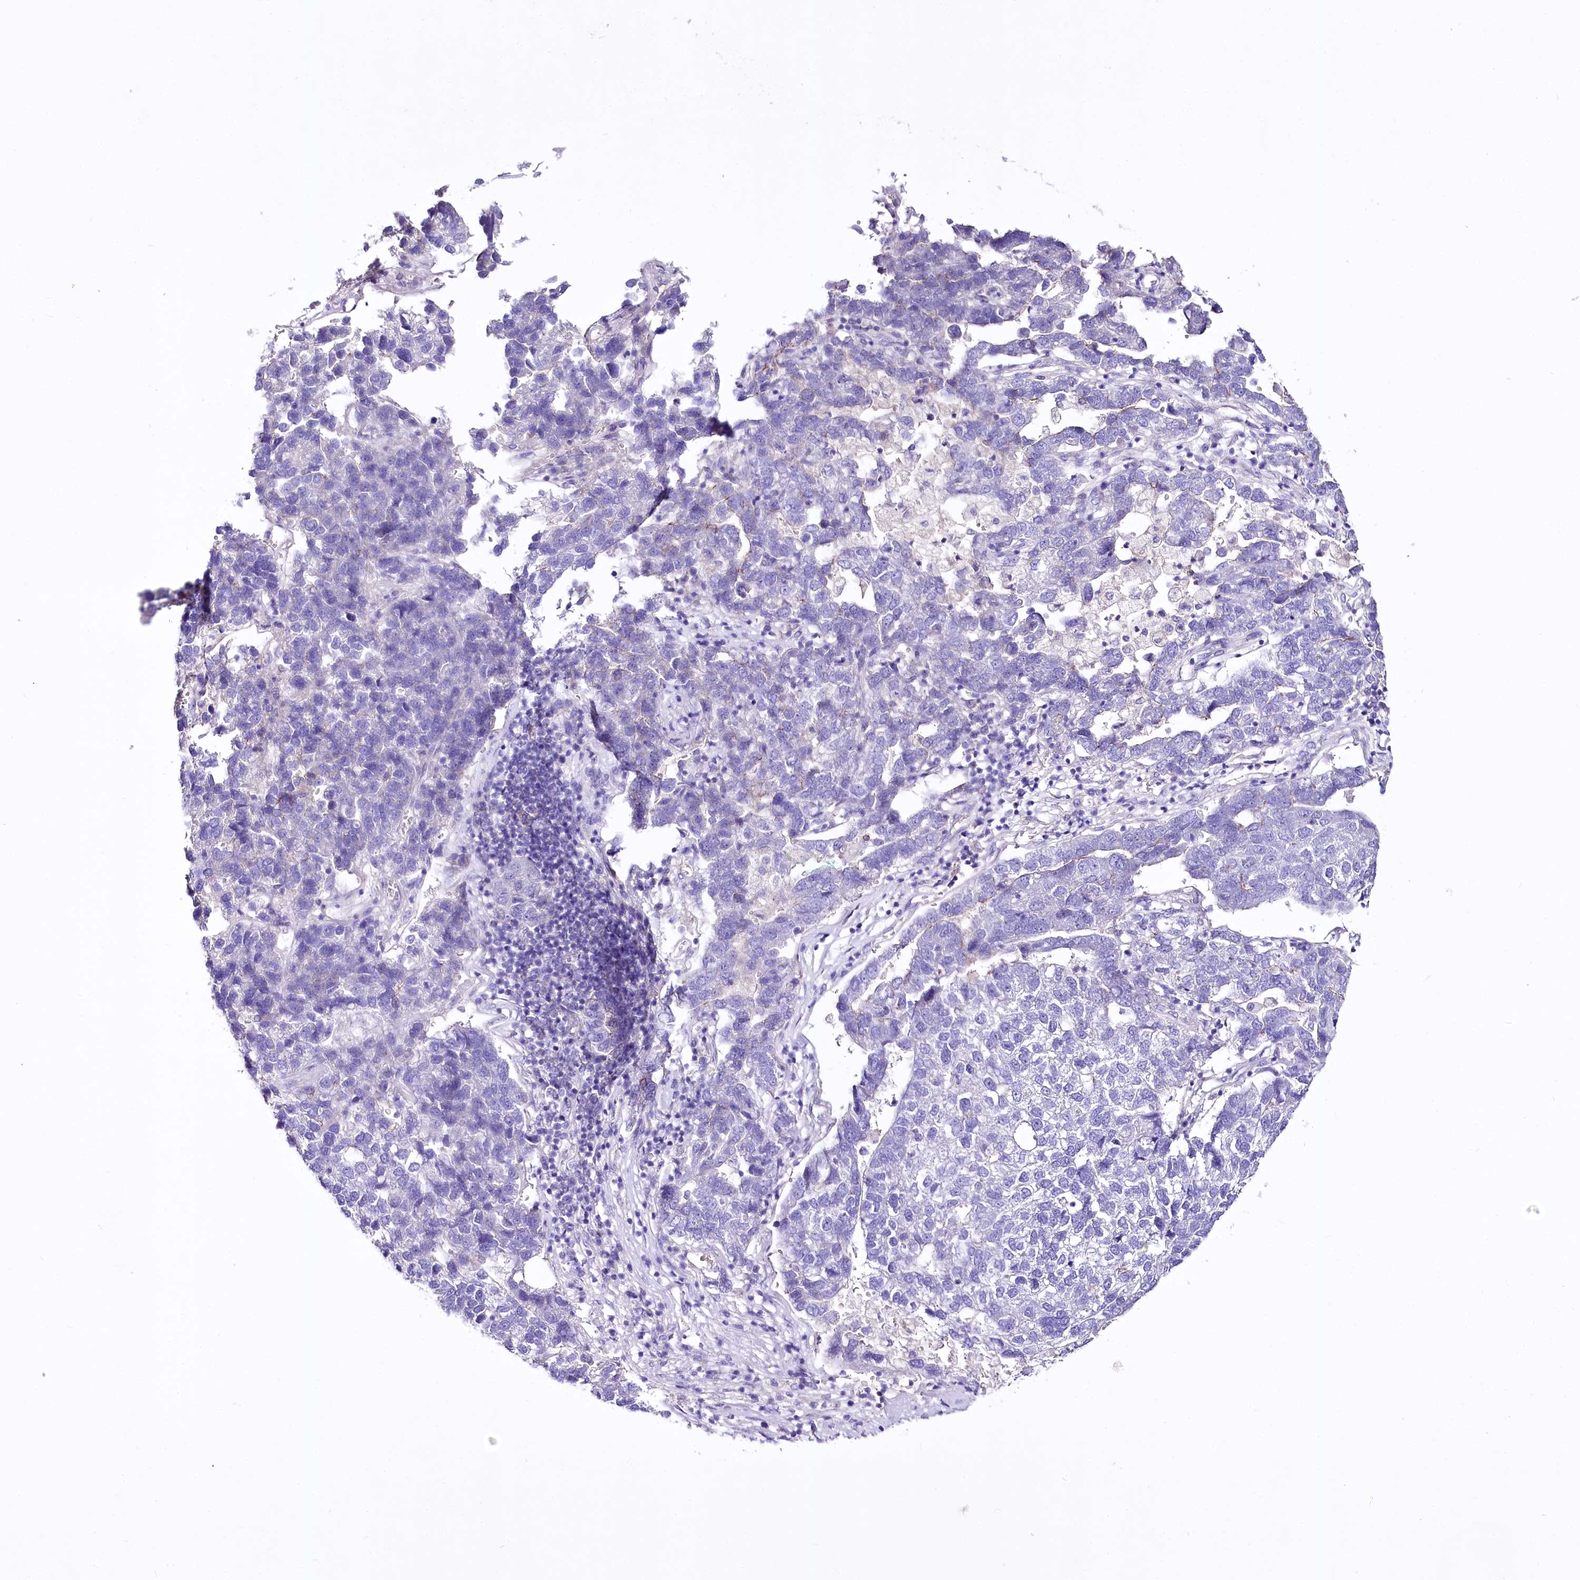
{"staining": {"intensity": "negative", "quantity": "none", "location": "none"}, "tissue": "pancreatic cancer", "cell_type": "Tumor cells", "image_type": "cancer", "snomed": [{"axis": "morphology", "description": "Adenocarcinoma, NOS"}, {"axis": "topography", "description": "Pancreas"}], "caption": "Pancreatic cancer (adenocarcinoma) was stained to show a protein in brown. There is no significant expression in tumor cells. The staining is performed using DAB brown chromogen with nuclei counter-stained in using hematoxylin.", "gene": "LRRC34", "patient": {"sex": "female", "age": 61}}